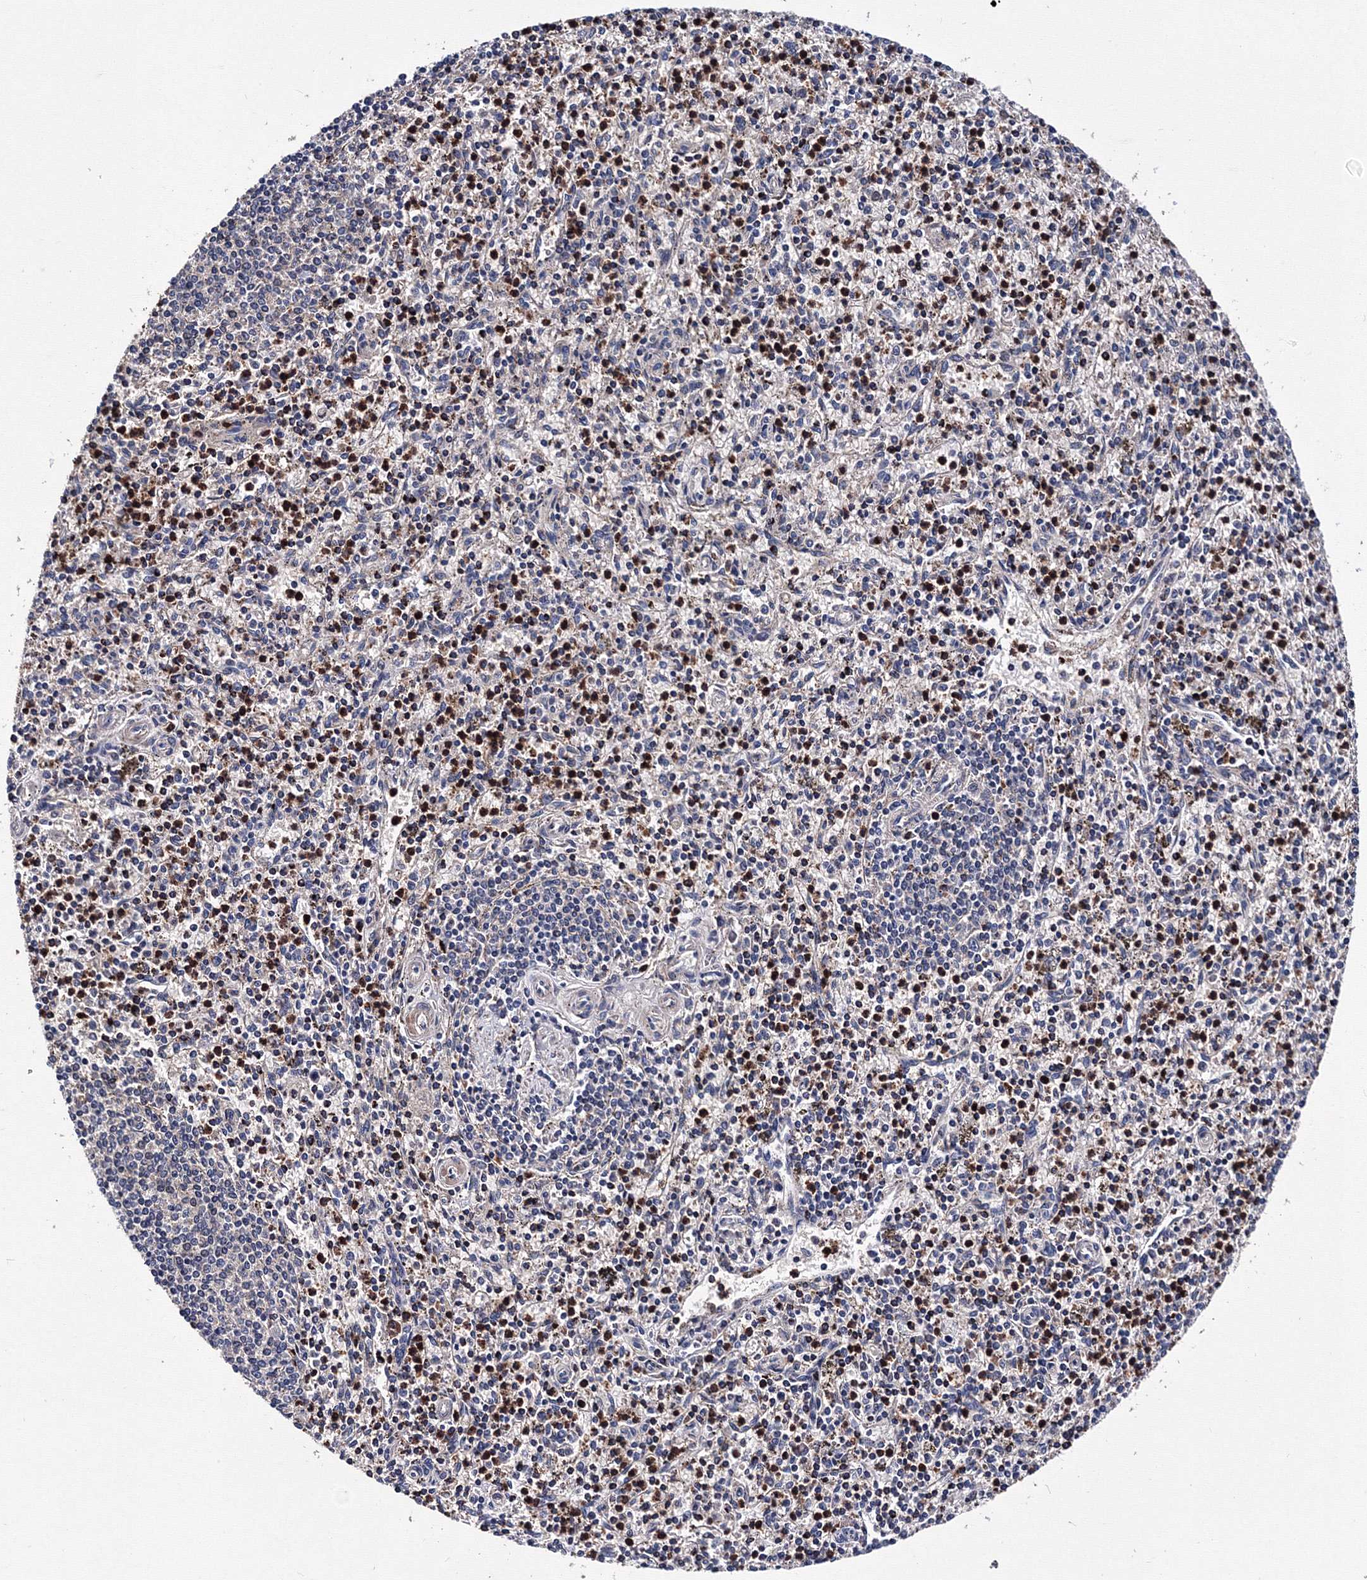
{"staining": {"intensity": "strong", "quantity": "<25%", "location": "nuclear"}, "tissue": "spleen", "cell_type": "Cells in red pulp", "image_type": "normal", "snomed": [{"axis": "morphology", "description": "Normal tissue, NOS"}, {"axis": "topography", "description": "Spleen"}], "caption": "Normal spleen exhibits strong nuclear expression in approximately <25% of cells in red pulp, visualized by immunohistochemistry. Nuclei are stained in blue.", "gene": "PHYKPL", "patient": {"sex": "male", "age": 72}}